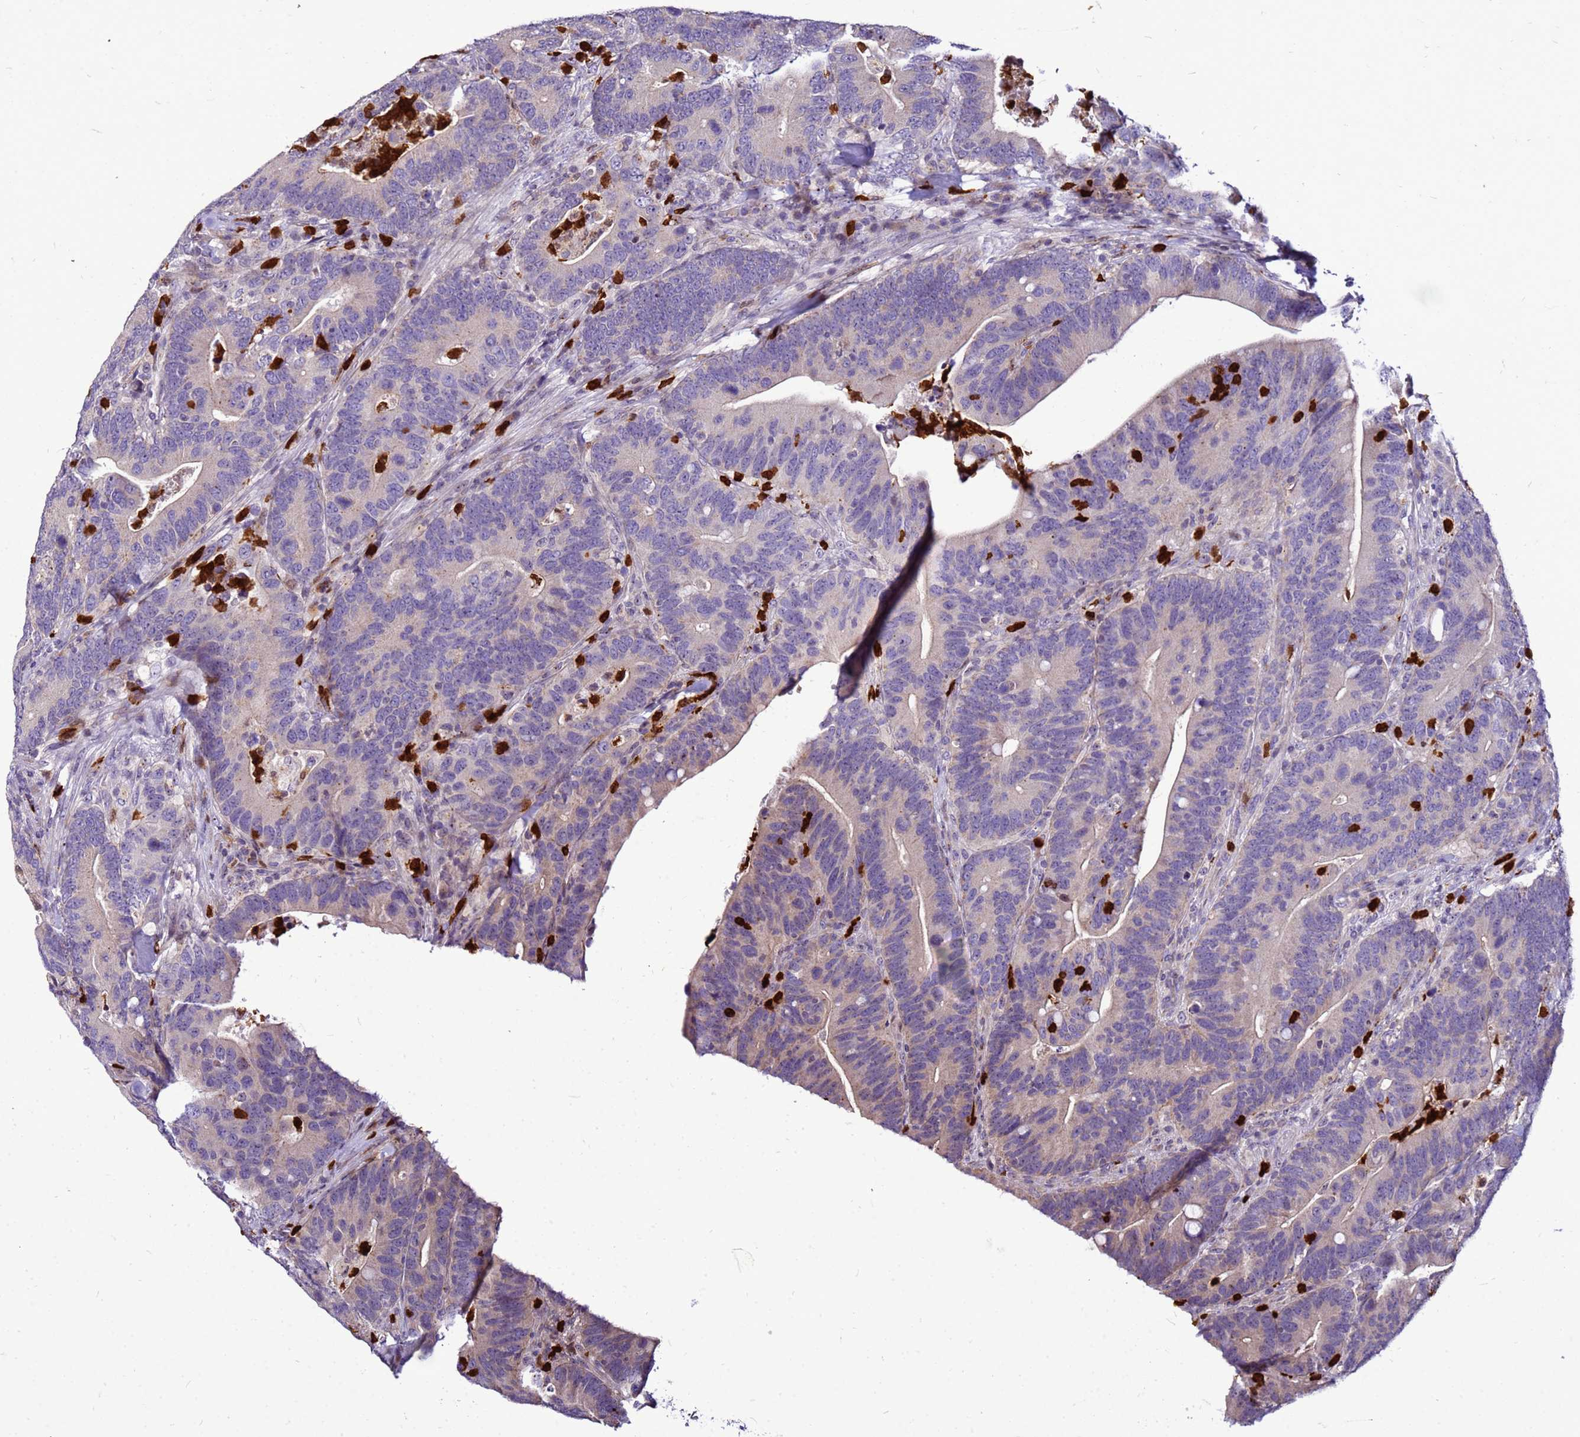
{"staining": {"intensity": "negative", "quantity": "none", "location": "none"}, "tissue": "colorectal cancer", "cell_type": "Tumor cells", "image_type": "cancer", "snomed": [{"axis": "morphology", "description": "Adenocarcinoma, NOS"}, {"axis": "topography", "description": "Colon"}], "caption": "Immunohistochemistry histopathology image of colorectal cancer stained for a protein (brown), which shows no staining in tumor cells.", "gene": "VPS4B", "patient": {"sex": "female", "age": 66}}